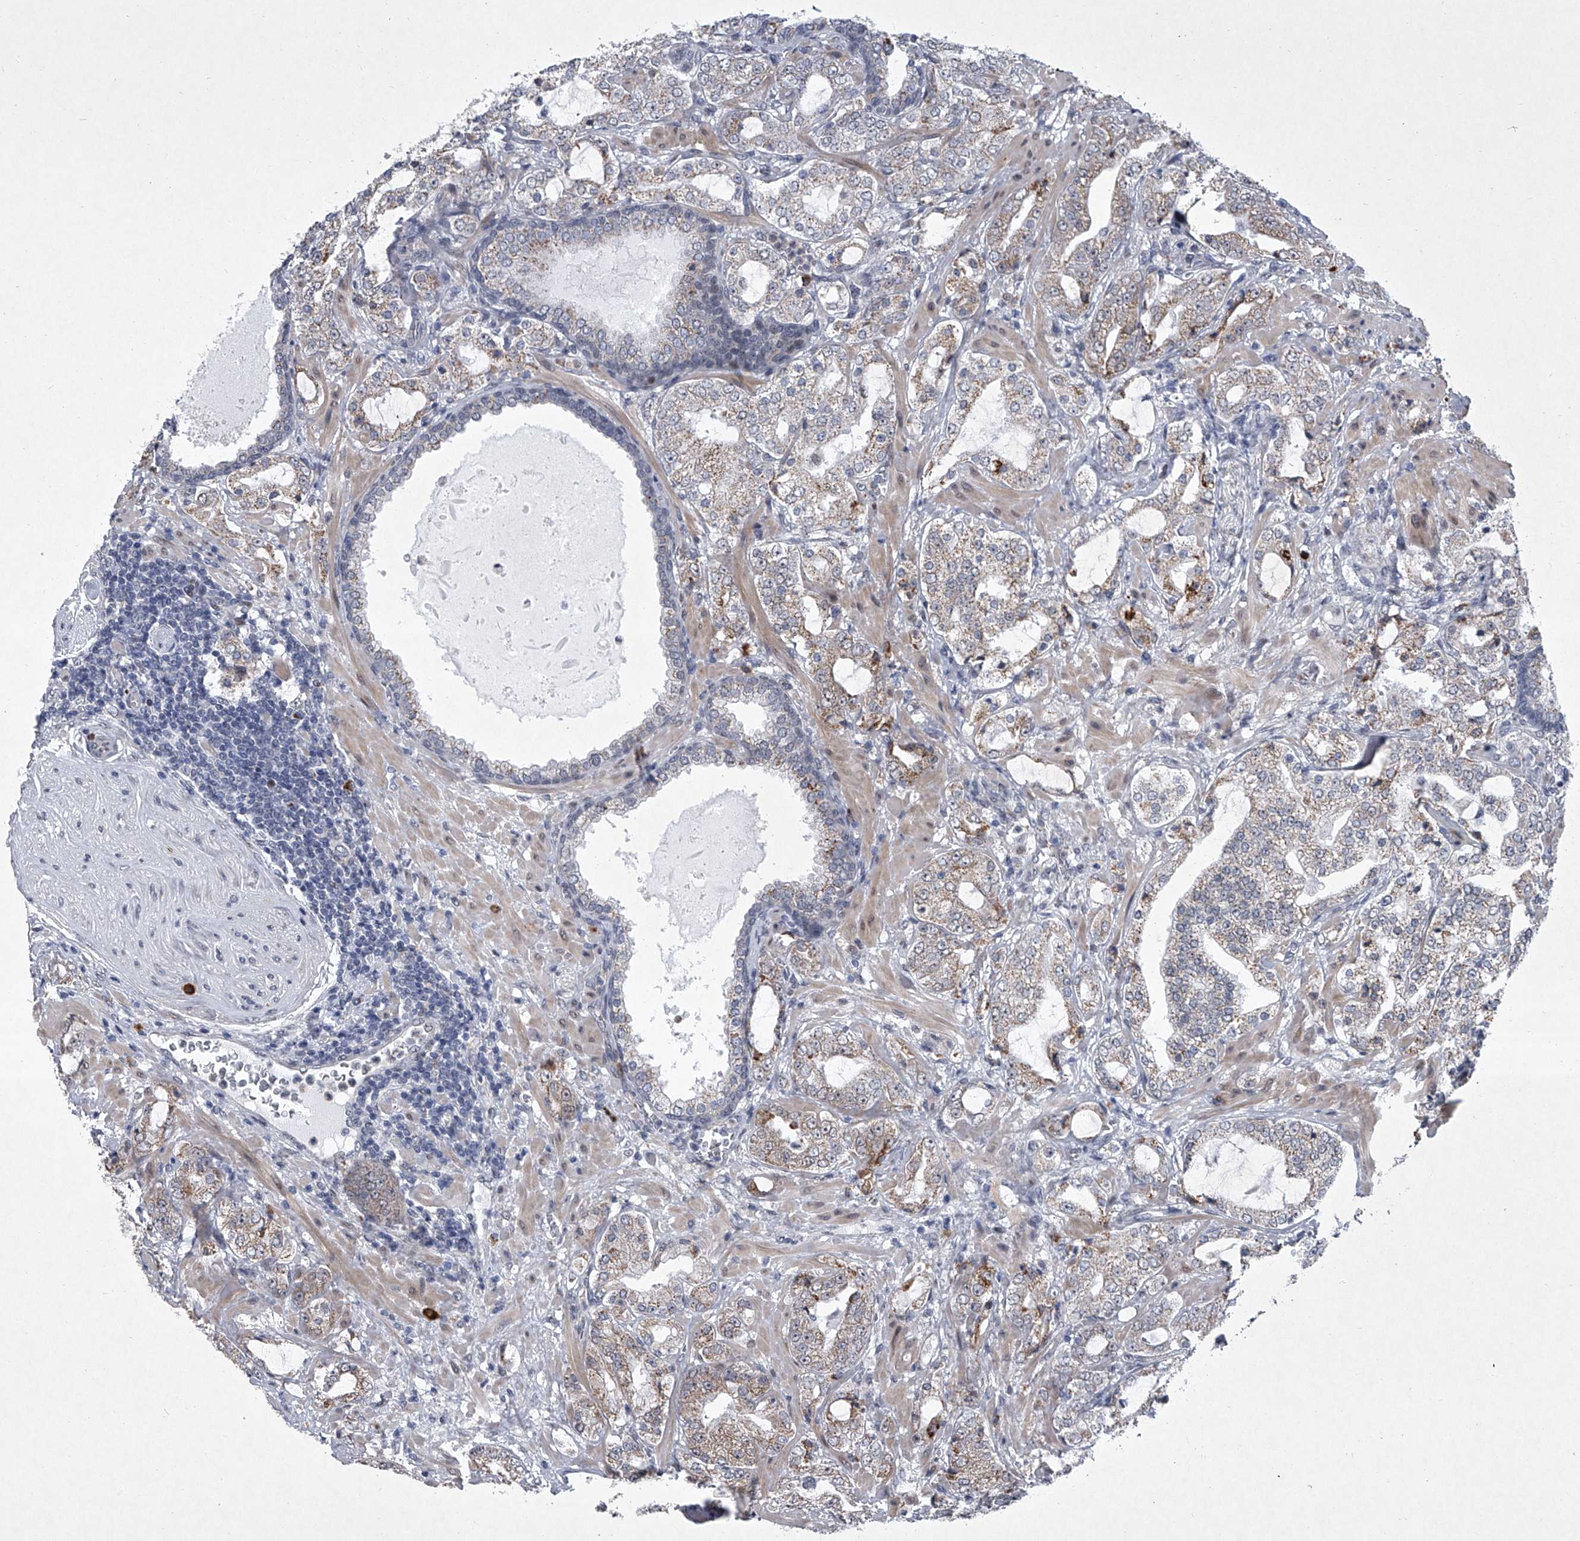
{"staining": {"intensity": "moderate", "quantity": "25%-75%", "location": "cytoplasmic/membranous"}, "tissue": "prostate cancer", "cell_type": "Tumor cells", "image_type": "cancer", "snomed": [{"axis": "morphology", "description": "Adenocarcinoma, High grade"}, {"axis": "topography", "description": "Prostate"}], "caption": "Immunohistochemistry of prostate cancer (high-grade adenocarcinoma) demonstrates medium levels of moderate cytoplasmic/membranous expression in approximately 25%-75% of tumor cells. The staining was performed using DAB to visualize the protein expression in brown, while the nuclei were stained in blue with hematoxylin (Magnification: 20x).", "gene": "MLLT1", "patient": {"sex": "male", "age": 64}}